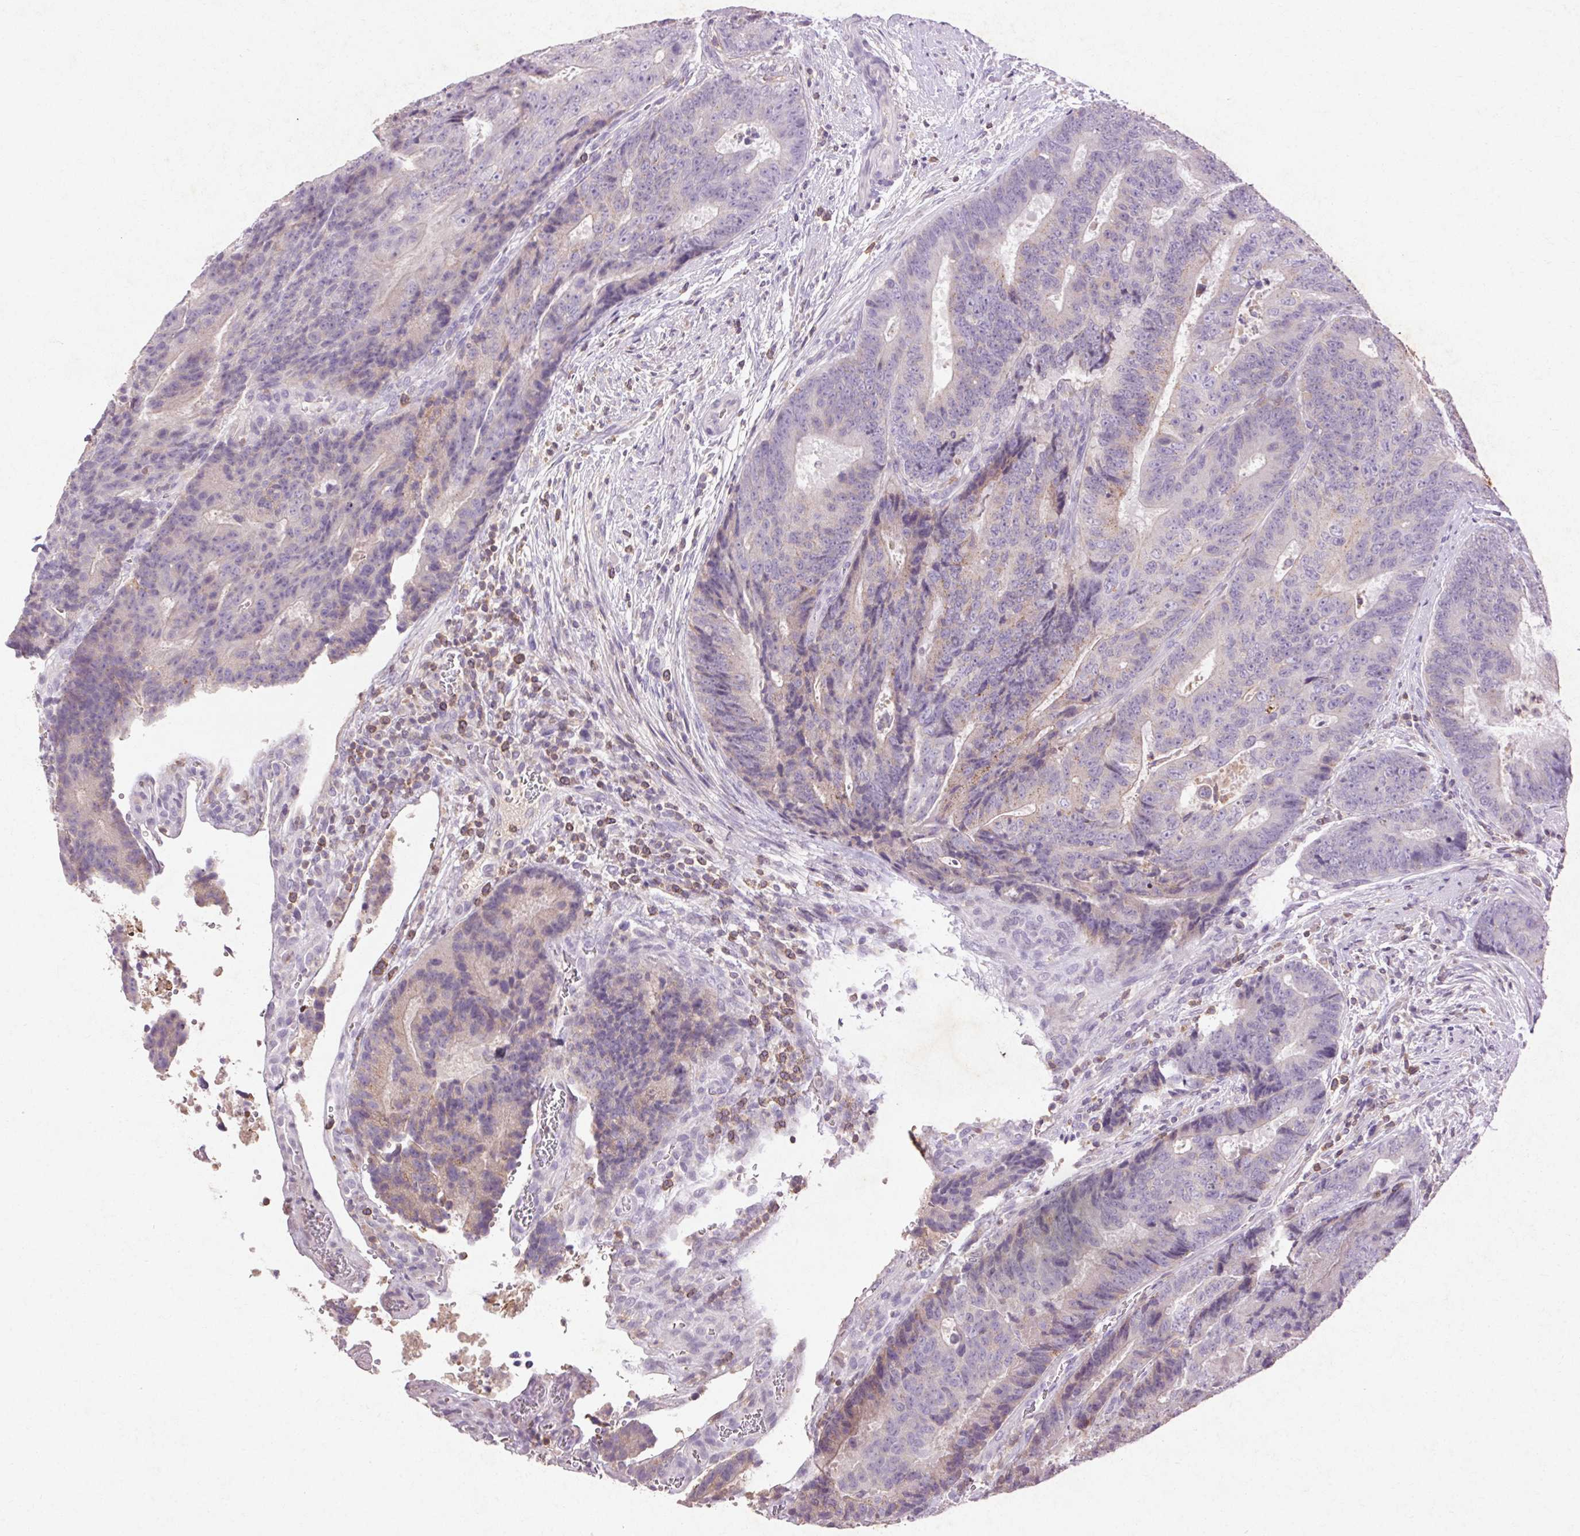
{"staining": {"intensity": "weak", "quantity": "<25%", "location": "cytoplasmic/membranous"}, "tissue": "colorectal cancer", "cell_type": "Tumor cells", "image_type": "cancer", "snomed": [{"axis": "morphology", "description": "Adenocarcinoma, NOS"}, {"axis": "topography", "description": "Colon"}], "caption": "Immunohistochemical staining of colorectal cancer (adenocarcinoma) shows no significant staining in tumor cells.", "gene": "FNDC7", "patient": {"sex": "female", "age": 48}}